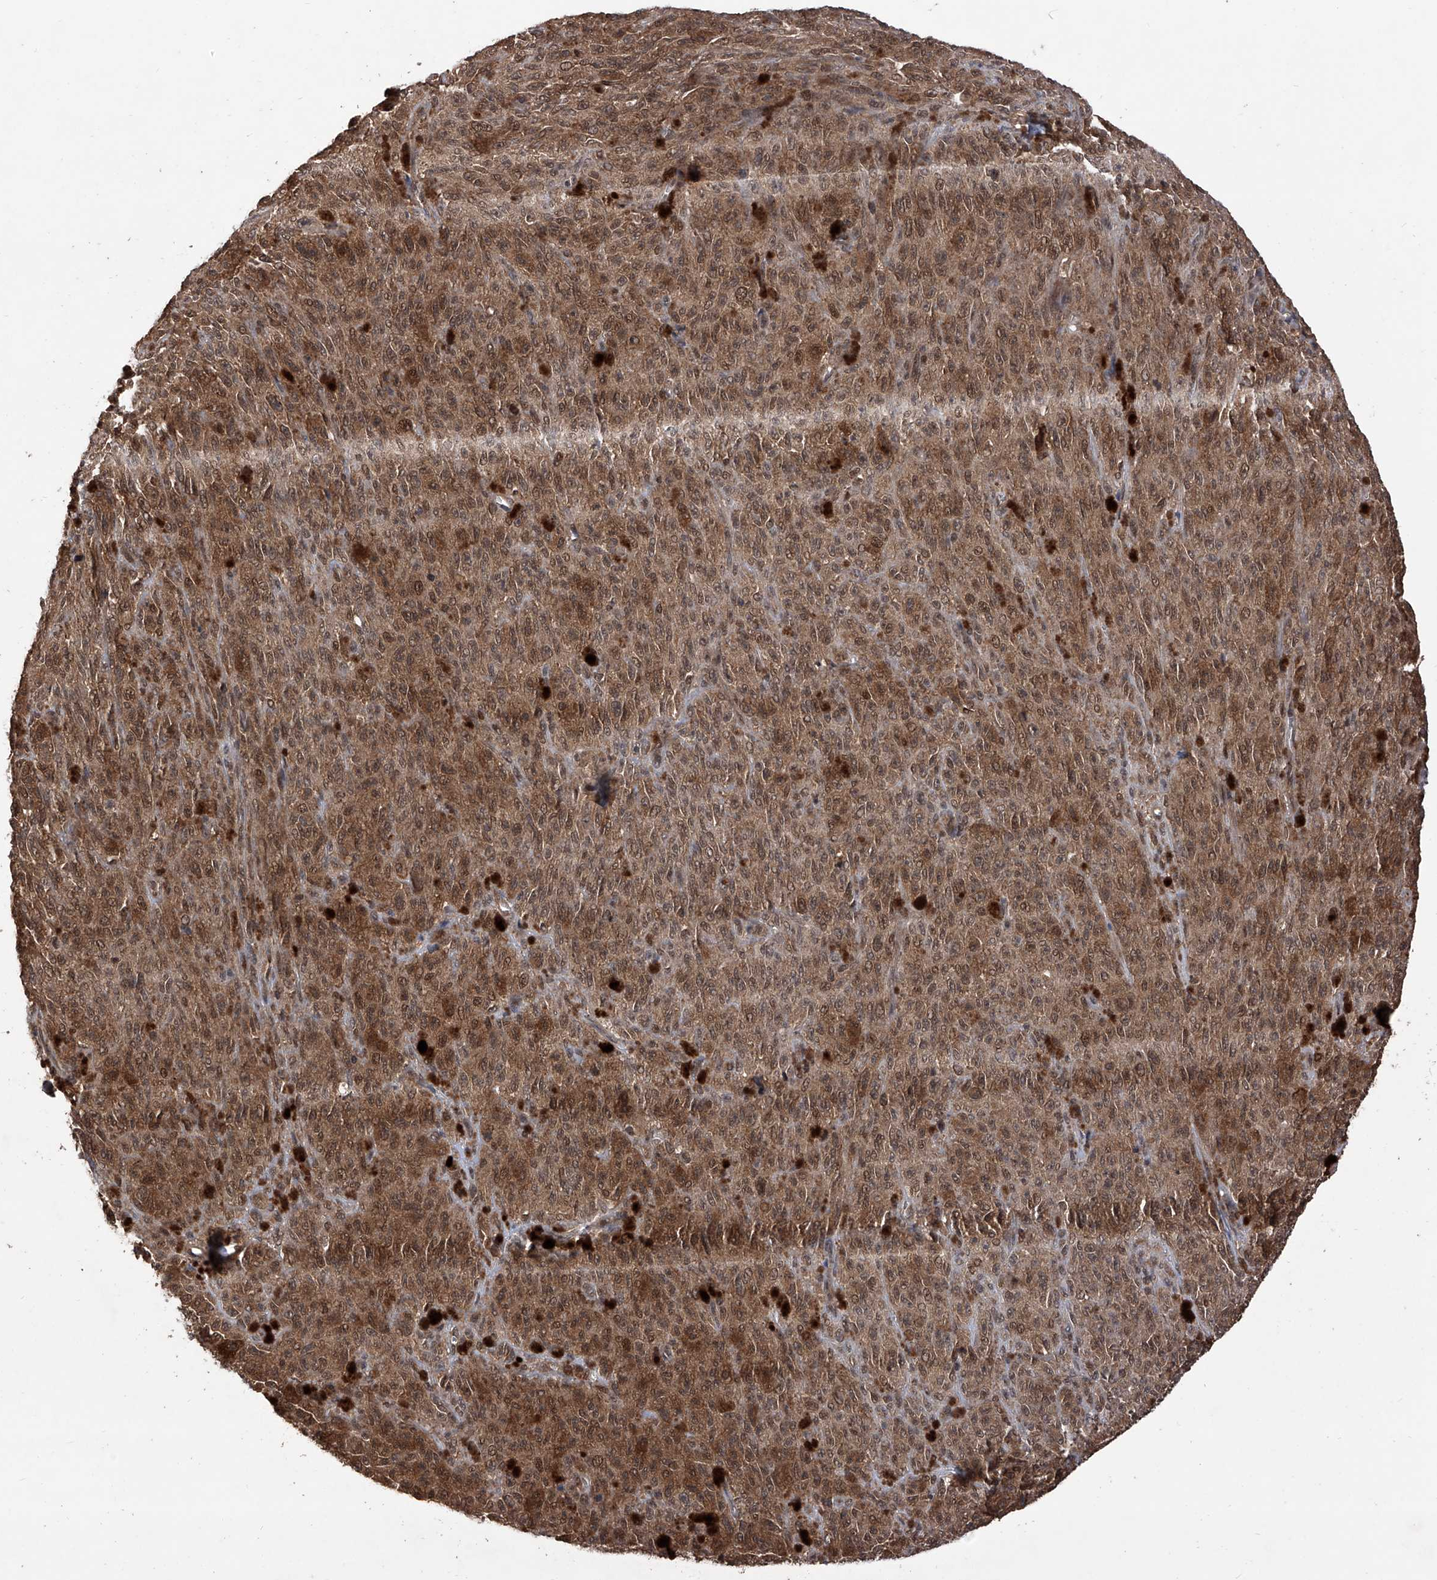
{"staining": {"intensity": "moderate", "quantity": ">75%", "location": "cytoplasmic/membranous,nuclear"}, "tissue": "melanoma", "cell_type": "Tumor cells", "image_type": "cancer", "snomed": [{"axis": "morphology", "description": "Malignant melanoma, NOS"}, {"axis": "topography", "description": "Skin"}], "caption": "There is medium levels of moderate cytoplasmic/membranous and nuclear staining in tumor cells of malignant melanoma, as demonstrated by immunohistochemical staining (brown color).", "gene": "LYSMD4", "patient": {"sex": "female", "age": 82}}